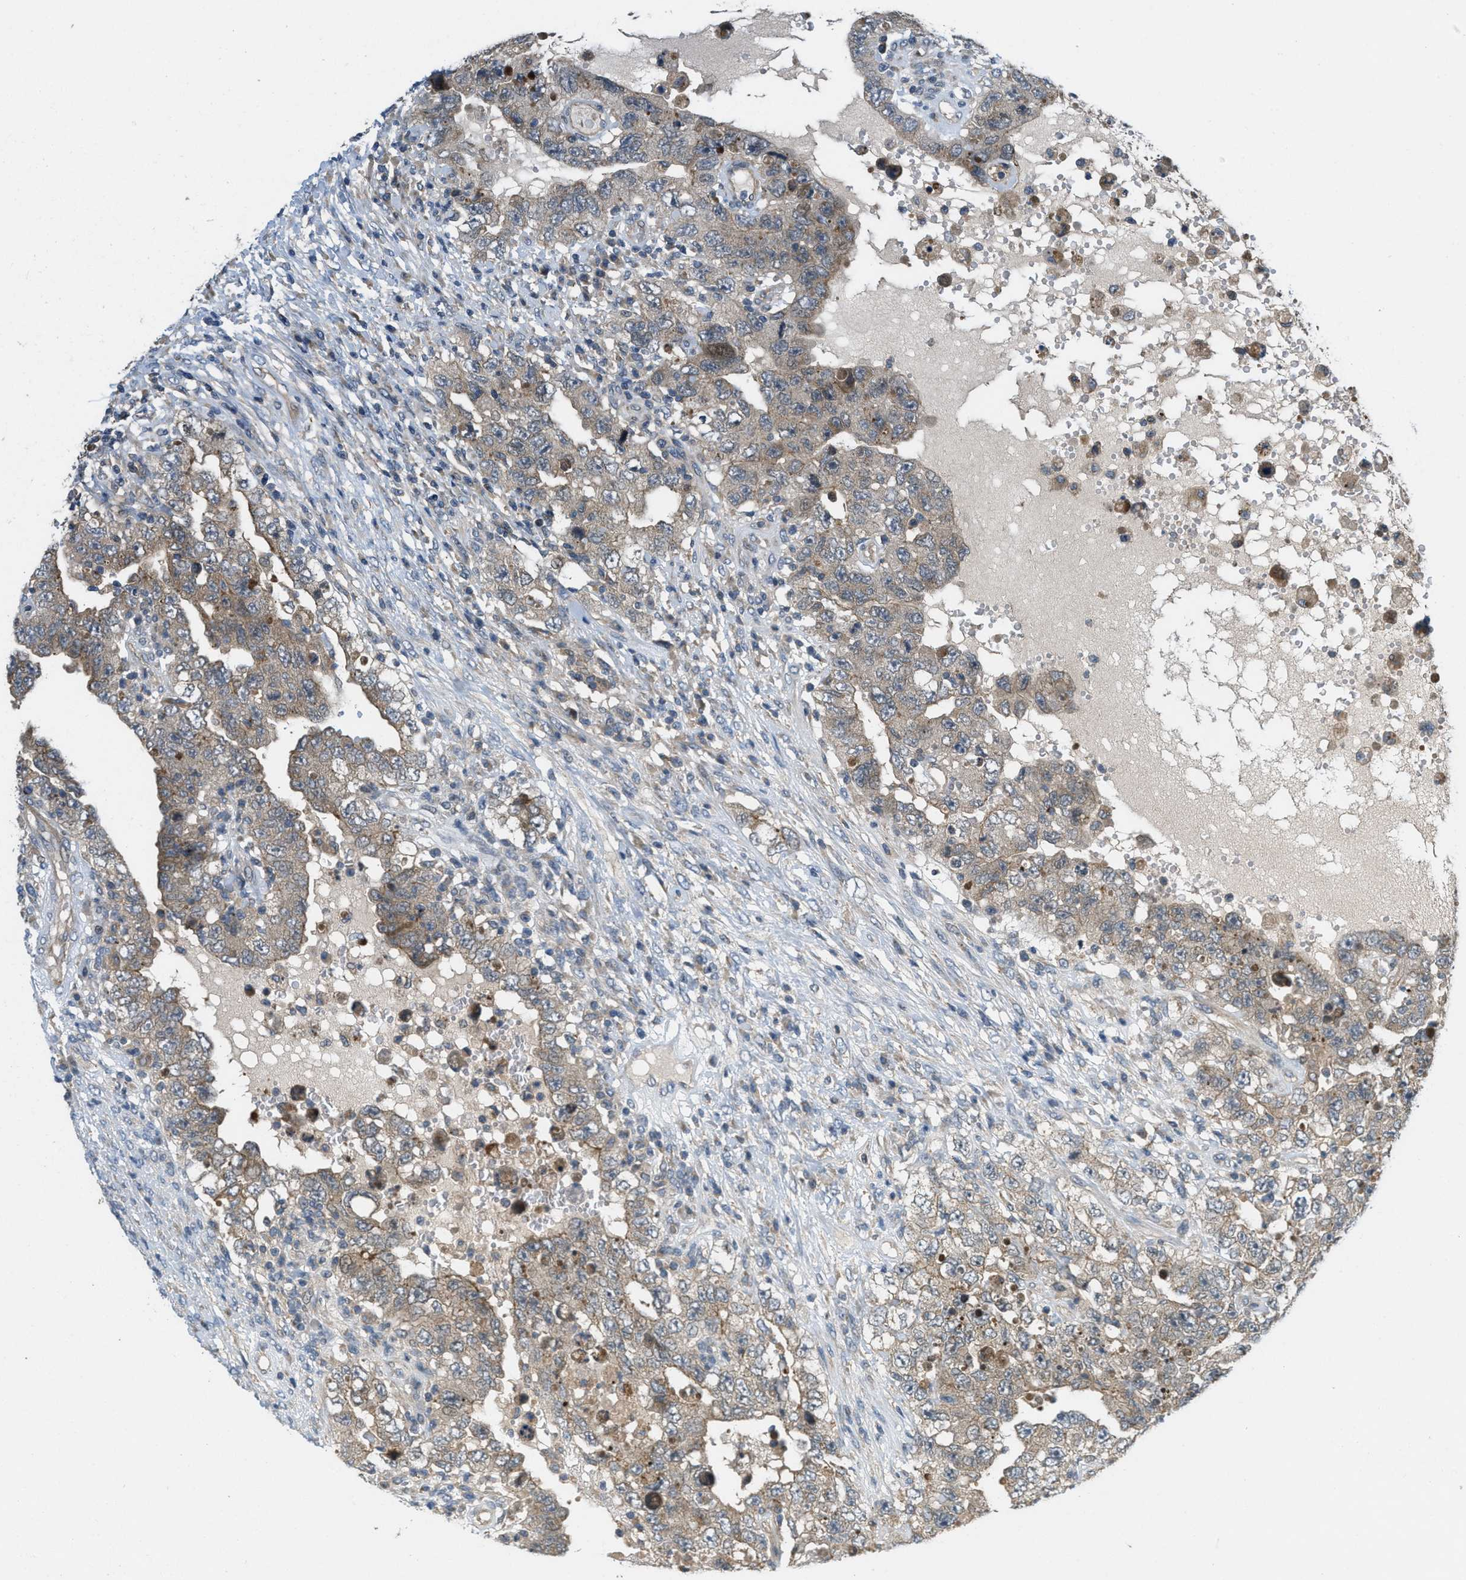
{"staining": {"intensity": "weak", "quantity": ">75%", "location": "cytoplasmic/membranous"}, "tissue": "testis cancer", "cell_type": "Tumor cells", "image_type": "cancer", "snomed": [{"axis": "morphology", "description": "Carcinoma, Embryonal, NOS"}, {"axis": "topography", "description": "Testis"}], "caption": "Weak cytoplasmic/membranous staining is appreciated in approximately >75% of tumor cells in embryonal carcinoma (testis).", "gene": "ADCY6", "patient": {"sex": "male", "age": 26}}